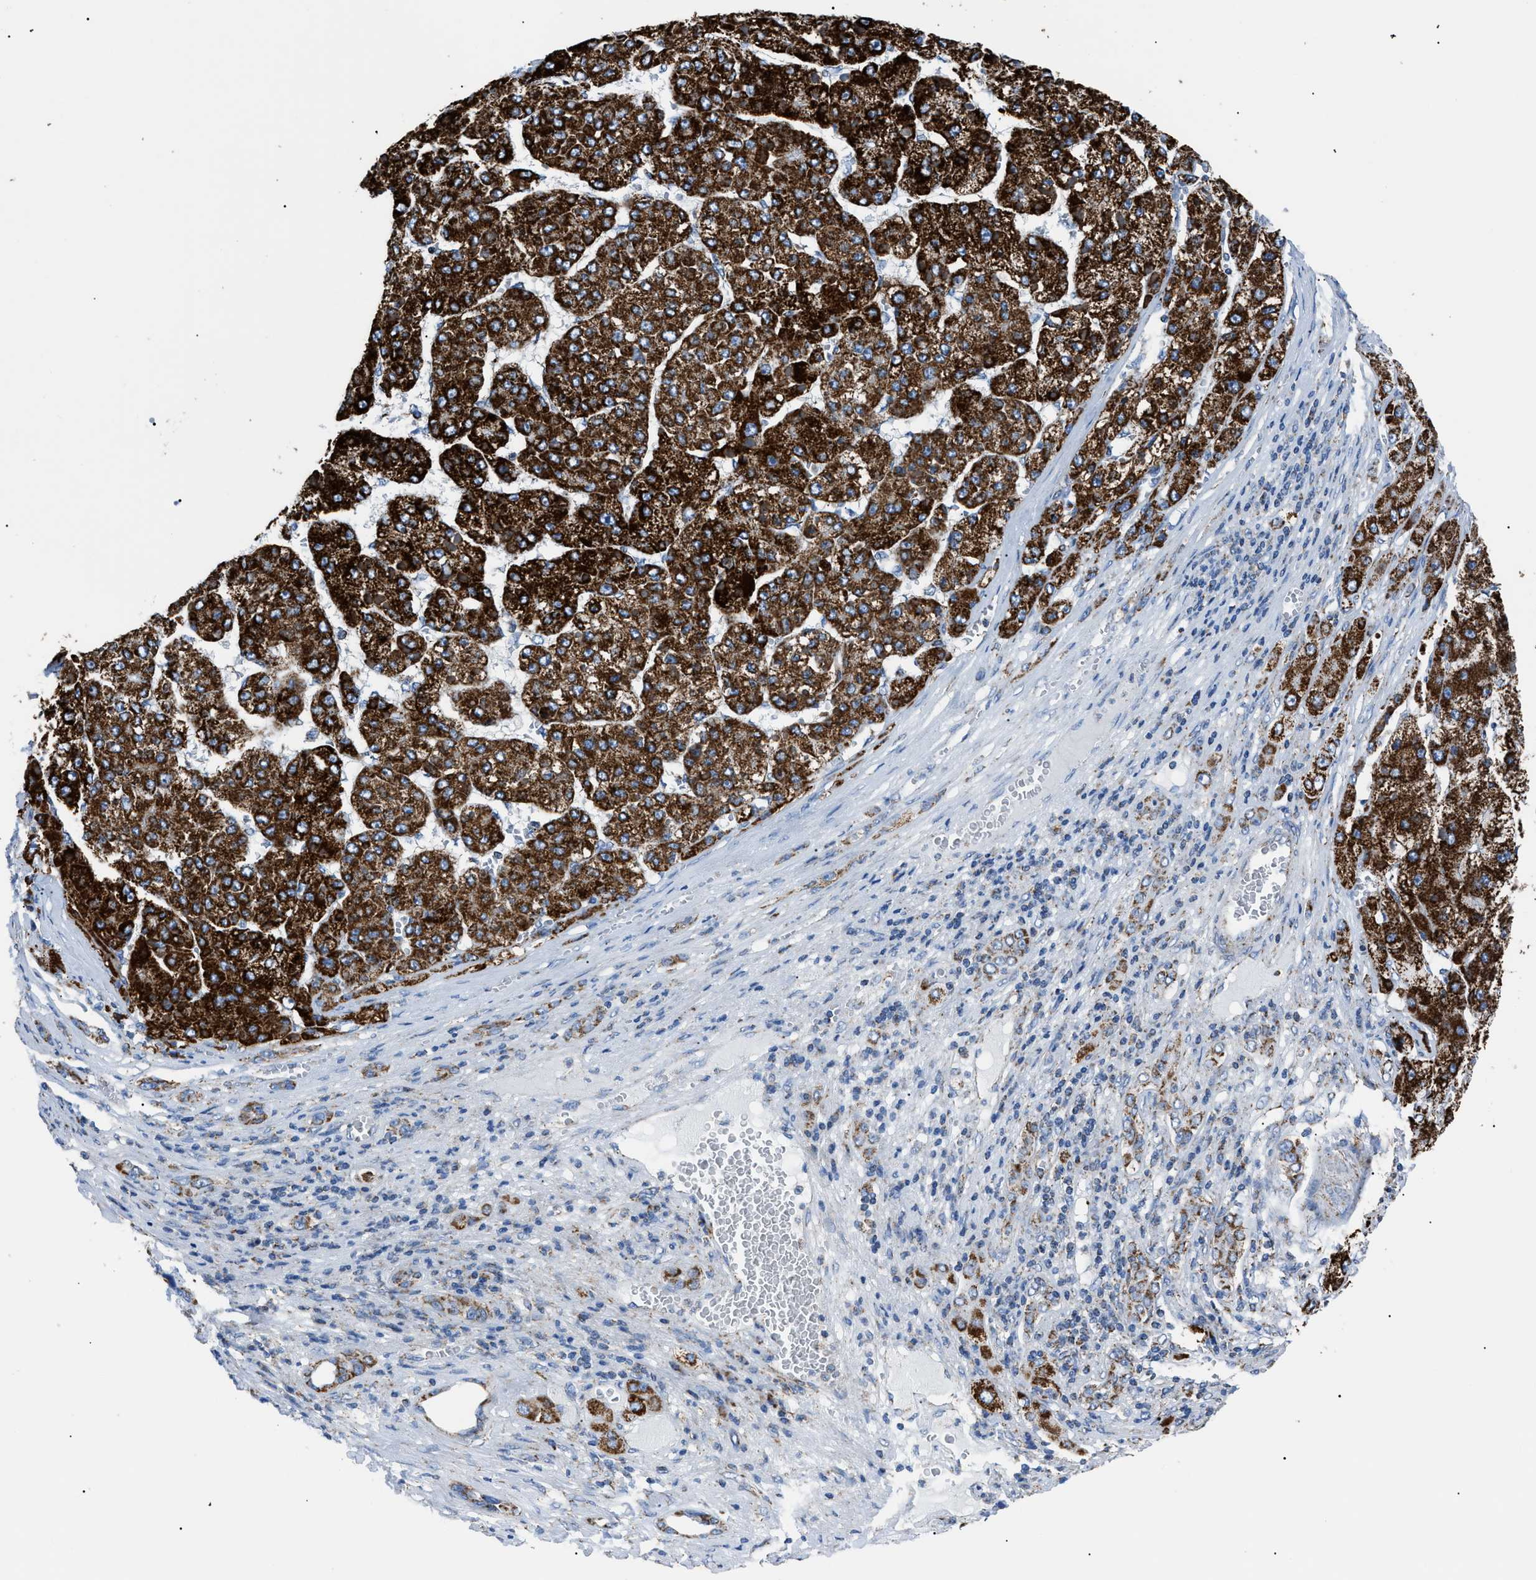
{"staining": {"intensity": "strong", "quantity": ">75%", "location": "cytoplasmic/membranous"}, "tissue": "liver cancer", "cell_type": "Tumor cells", "image_type": "cancer", "snomed": [{"axis": "morphology", "description": "Carcinoma, Hepatocellular, NOS"}, {"axis": "topography", "description": "Liver"}], "caption": "Human hepatocellular carcinoma (liver) stained with a brown dye reveals strong cytoplasmic/membranous positive staining in approximately >75% of tumor cells.", "gene": "PHB2", "patient": {"sex": "female", "age": 73}}